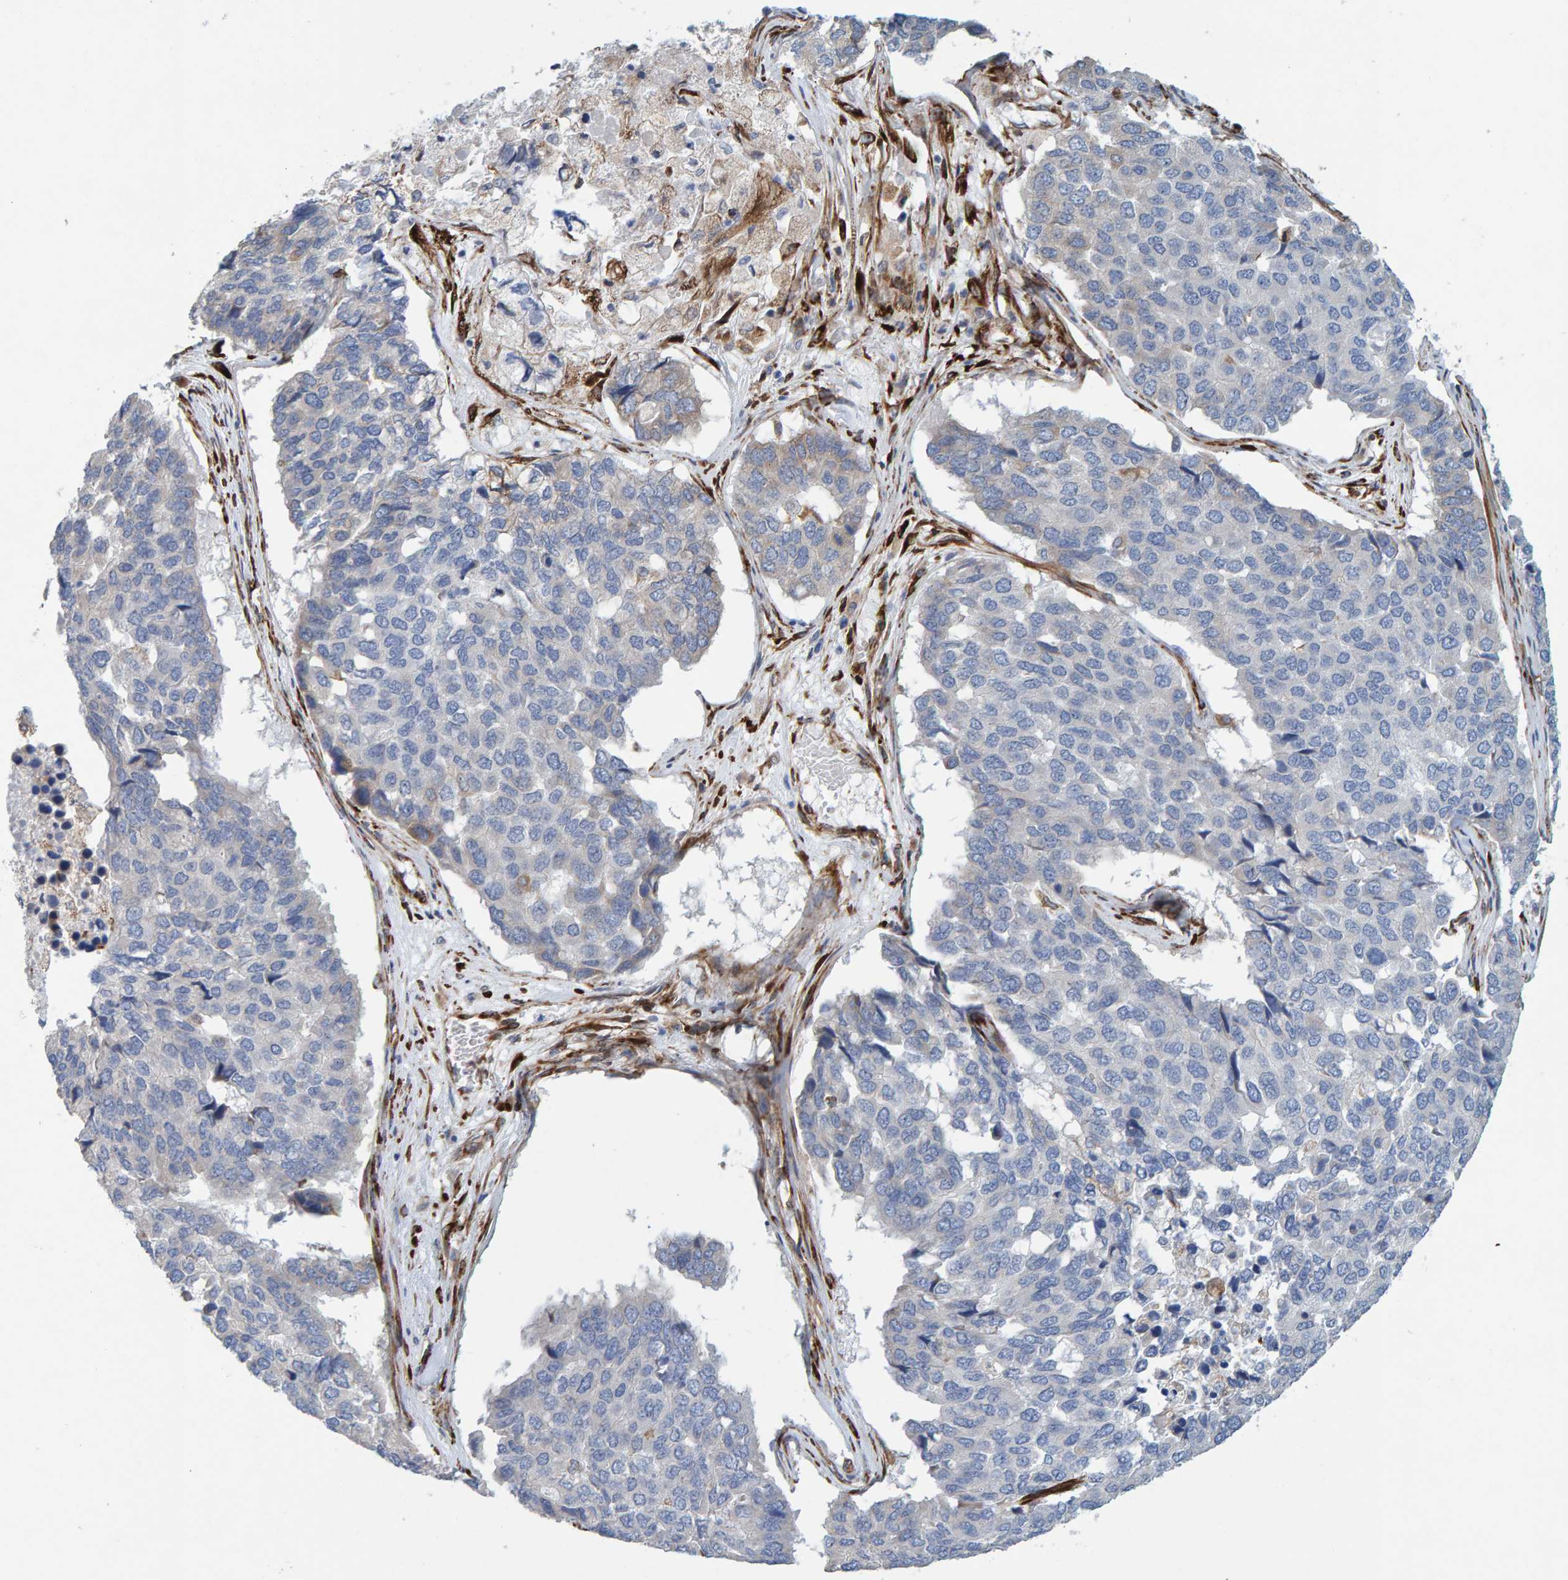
{"staining": {"intensity": "negative", "quantity": "none", "location": "none"}, "tissue": "pancreatic cancer", "cell_type": "Tumor cells", "image_type": "cancer", "snomed": [{"axis": "morphology", "description": "Adenocarcinoma, NOS"}, {"axis": "topography", "description": "Pancreas"}], "caption": "This is an IHC photomicrograph of pancreatic cancer. There is no positivity in tumor cells.", "gene": "MMP16", "patient": {"sex": "male", "age": 50}}